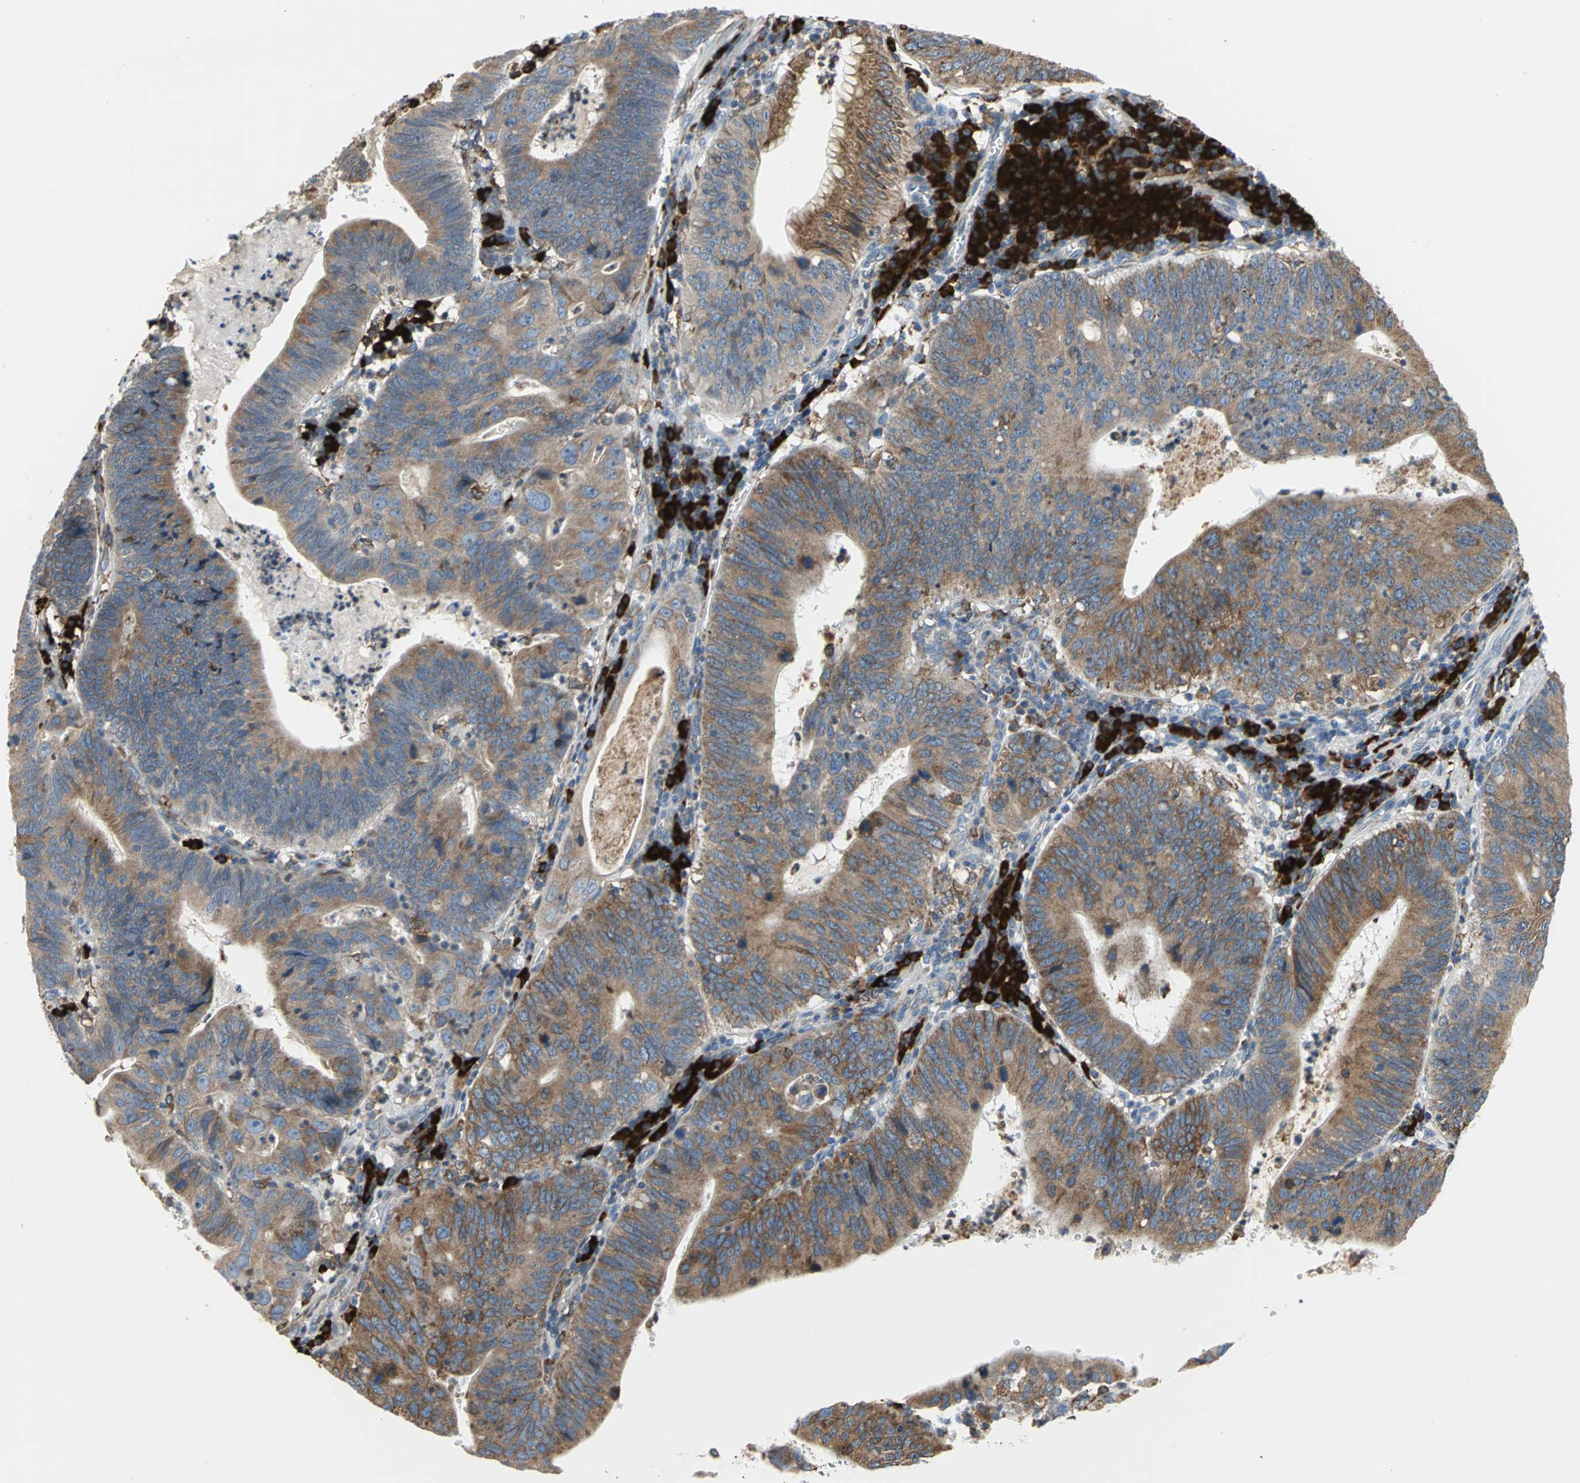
{"staining": {"intensity": "strong", "quantity": ">75%", "location": "cytoplasmic/membranous"}, "tissue": "stomach cancer", "cell_type": "Tumor cells", "image_type": "cancer", "snomed": [{"axis": "morphology", "description": "Adenocarcinoma, NOS"}, {"axis": "topography", "description": "Stomach"}], "caption": "Stomach cancer stained with immunohistochemistry (IHC) demonstrates strong cytoplasmic/membranous positivity in about >75% of tumor cells.", "gene": "SDF2L1", "patient": {"sex": "male", "age": 59}}